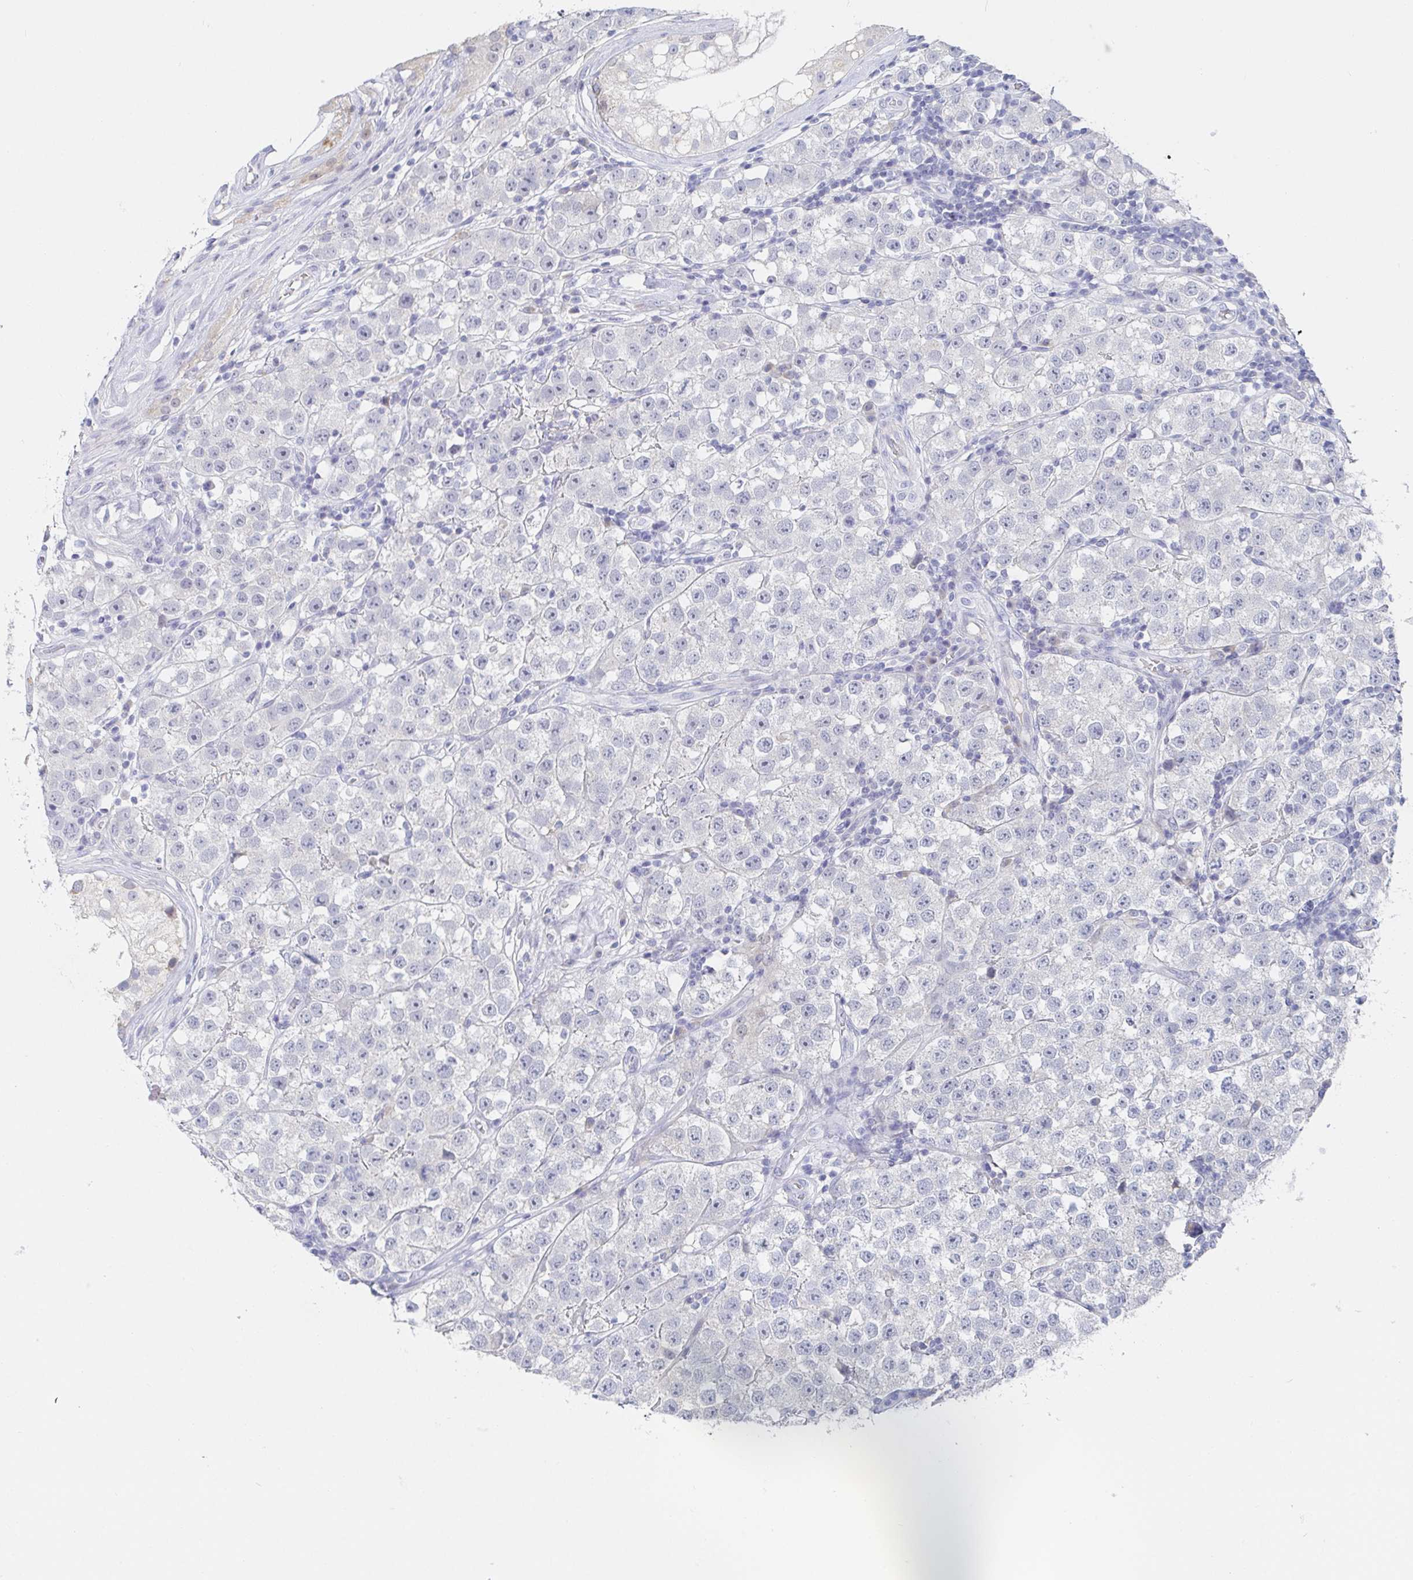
{"staining": {"intensity": "negative", "quantity": "none", "location": "none"}, "tissue": "testis cancer", "cell_type": "Tumor cells", "image_type": "cancer", "snomed": [{"axis": "morphology", "description": "Seminoma, NOS"}, {"axis": "topography", "description": "Testis"}], "caption": "A high-resolution micrograph shows immunohistochemistry staining of testis cancer (seminoma), which demonstrates no significant staining in tumor cells.", "gene": "ZNF430", "patient": {"sex": "male", "age": 34}}